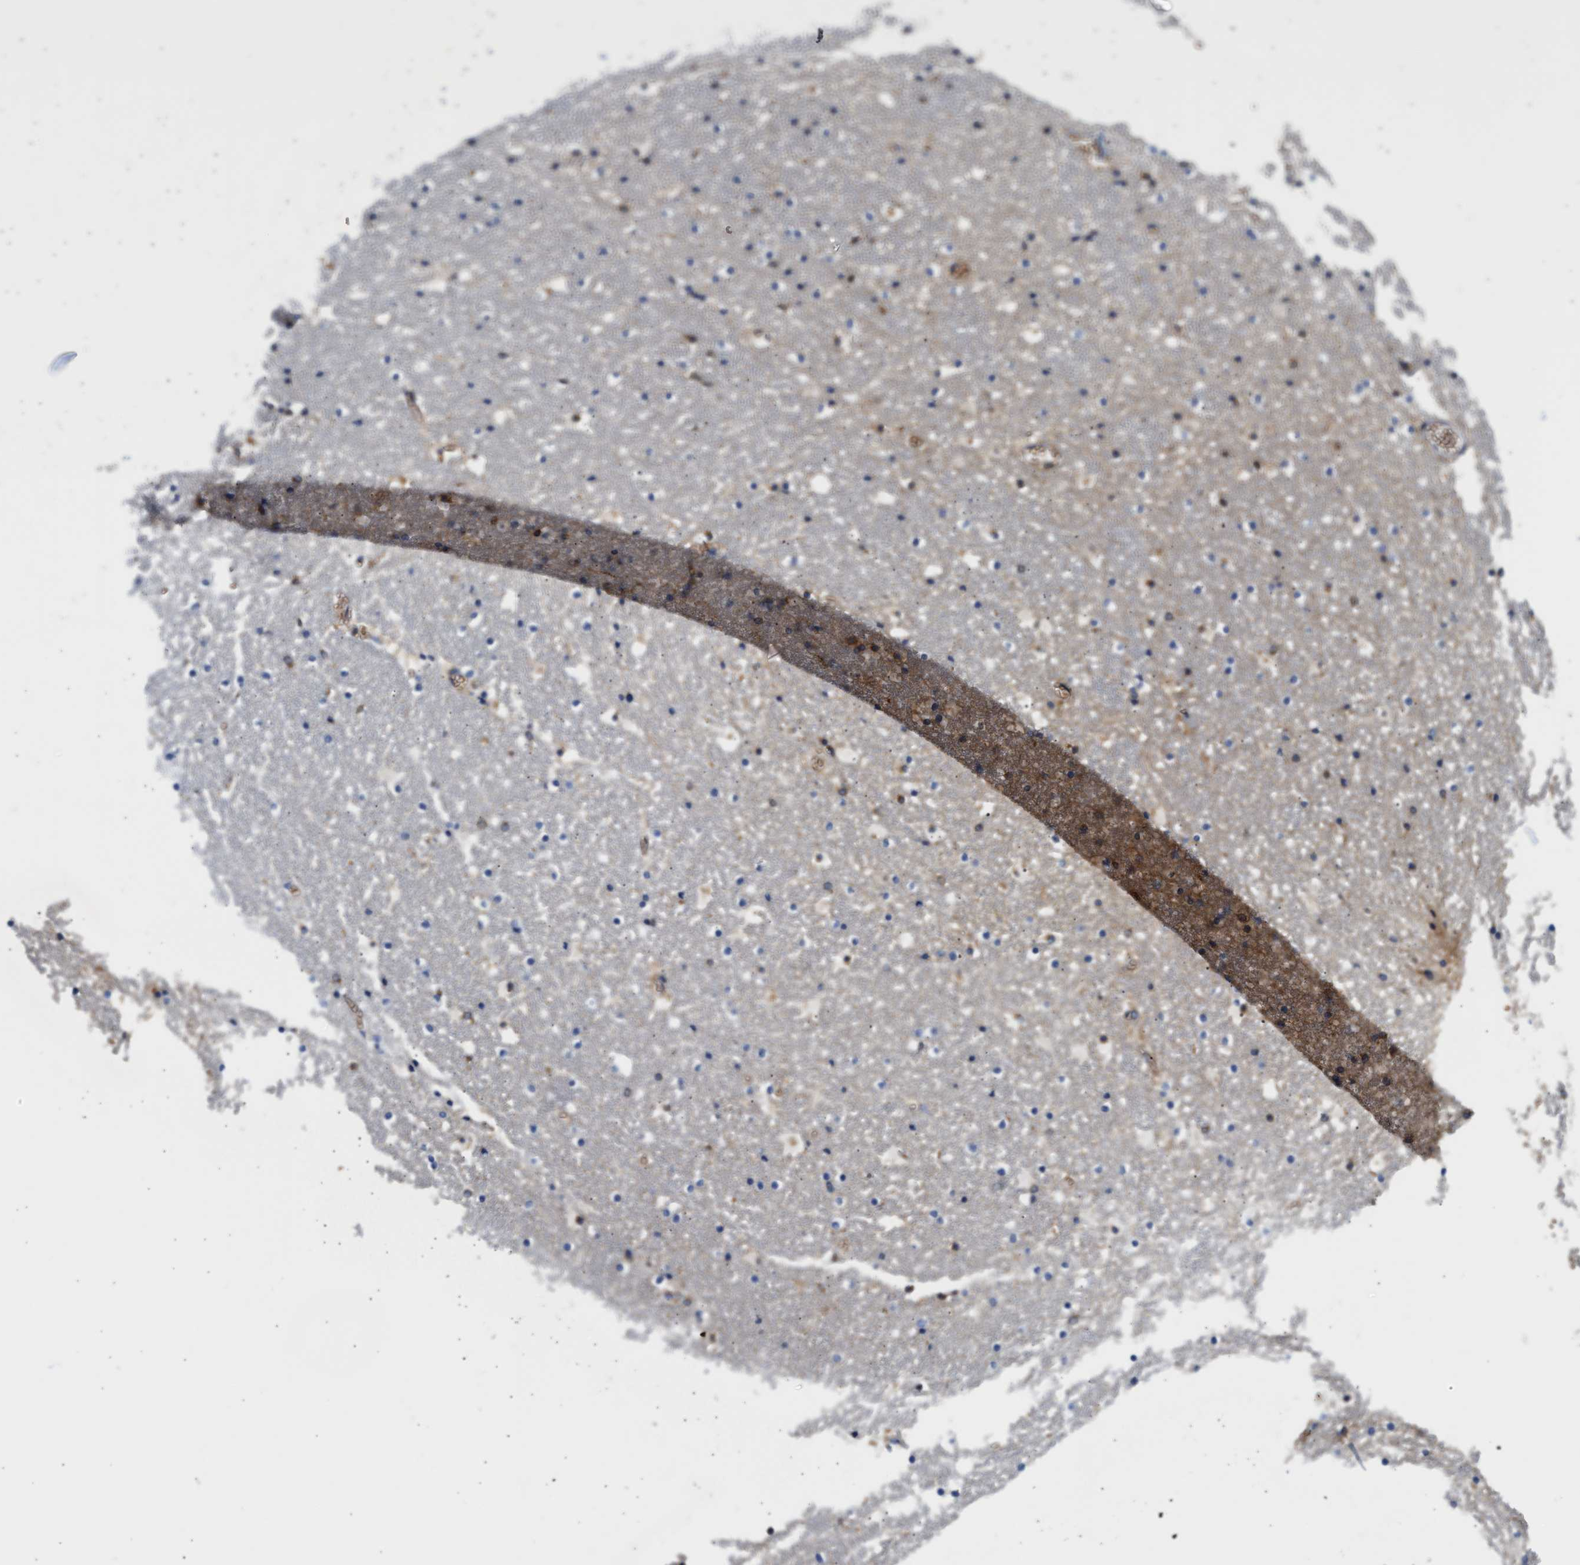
{"staining": {"intensity": "moderate", "quantity": "<25%", "location": "cytoplasmic/membranous"}, "tissue": "caudate", "cell_type": "Glial cells", "image_type": "normal", "snomed": [{"axis": "morphology", "description": "Normal tissue, NOS"}, {"axis": "topography", "description": "Lateral ventricle wall"}], "caption": "Protein staining demonstrates moderate cytoplasmic/membranous positivity in approximately <25% of glial cells in benign caudate.", "gene": "RAB31", "patient": {"sex": "male", "age": 45}}